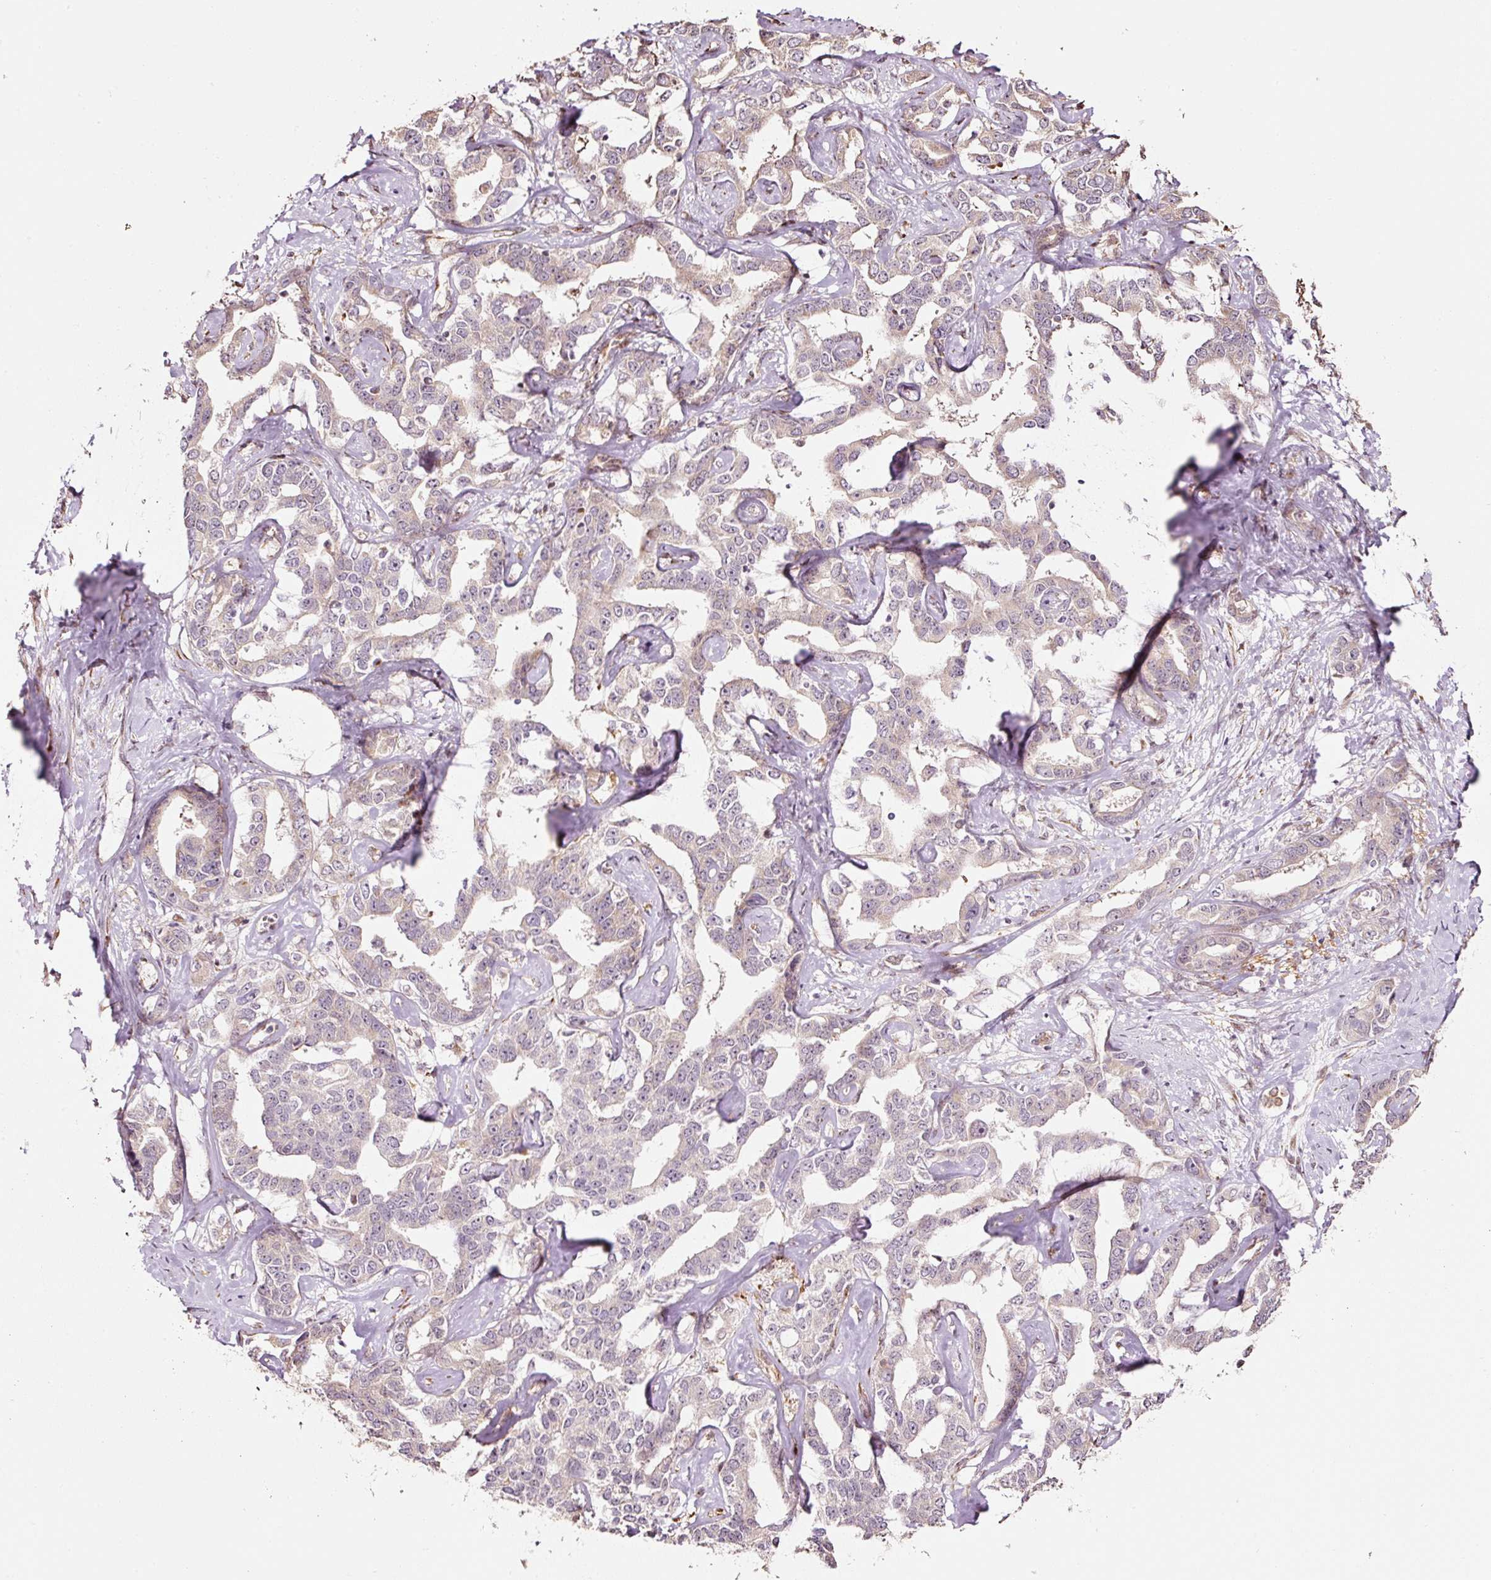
{"staining": {"intensity": "negative", "quantity": "none", "location": "none"}, "tissue": "liver cancer", "cell_type": "Tumor cells", "image_type": "cancer", "snomed": [{"axis": "morphology", "description": "Cholangiocarcinoma"}, {"axis": "topography", "description": "Liver"}], "caption": "High magnification brightfield microscopy of liver cancer stained with DAB (3,3'-diaminobenzidine) (brown) and counterstained with hematoxylin (blue): tumor cells show no significant expression.", "gene": "ETF1", "patient": {"sex": "male", "age": 59}}